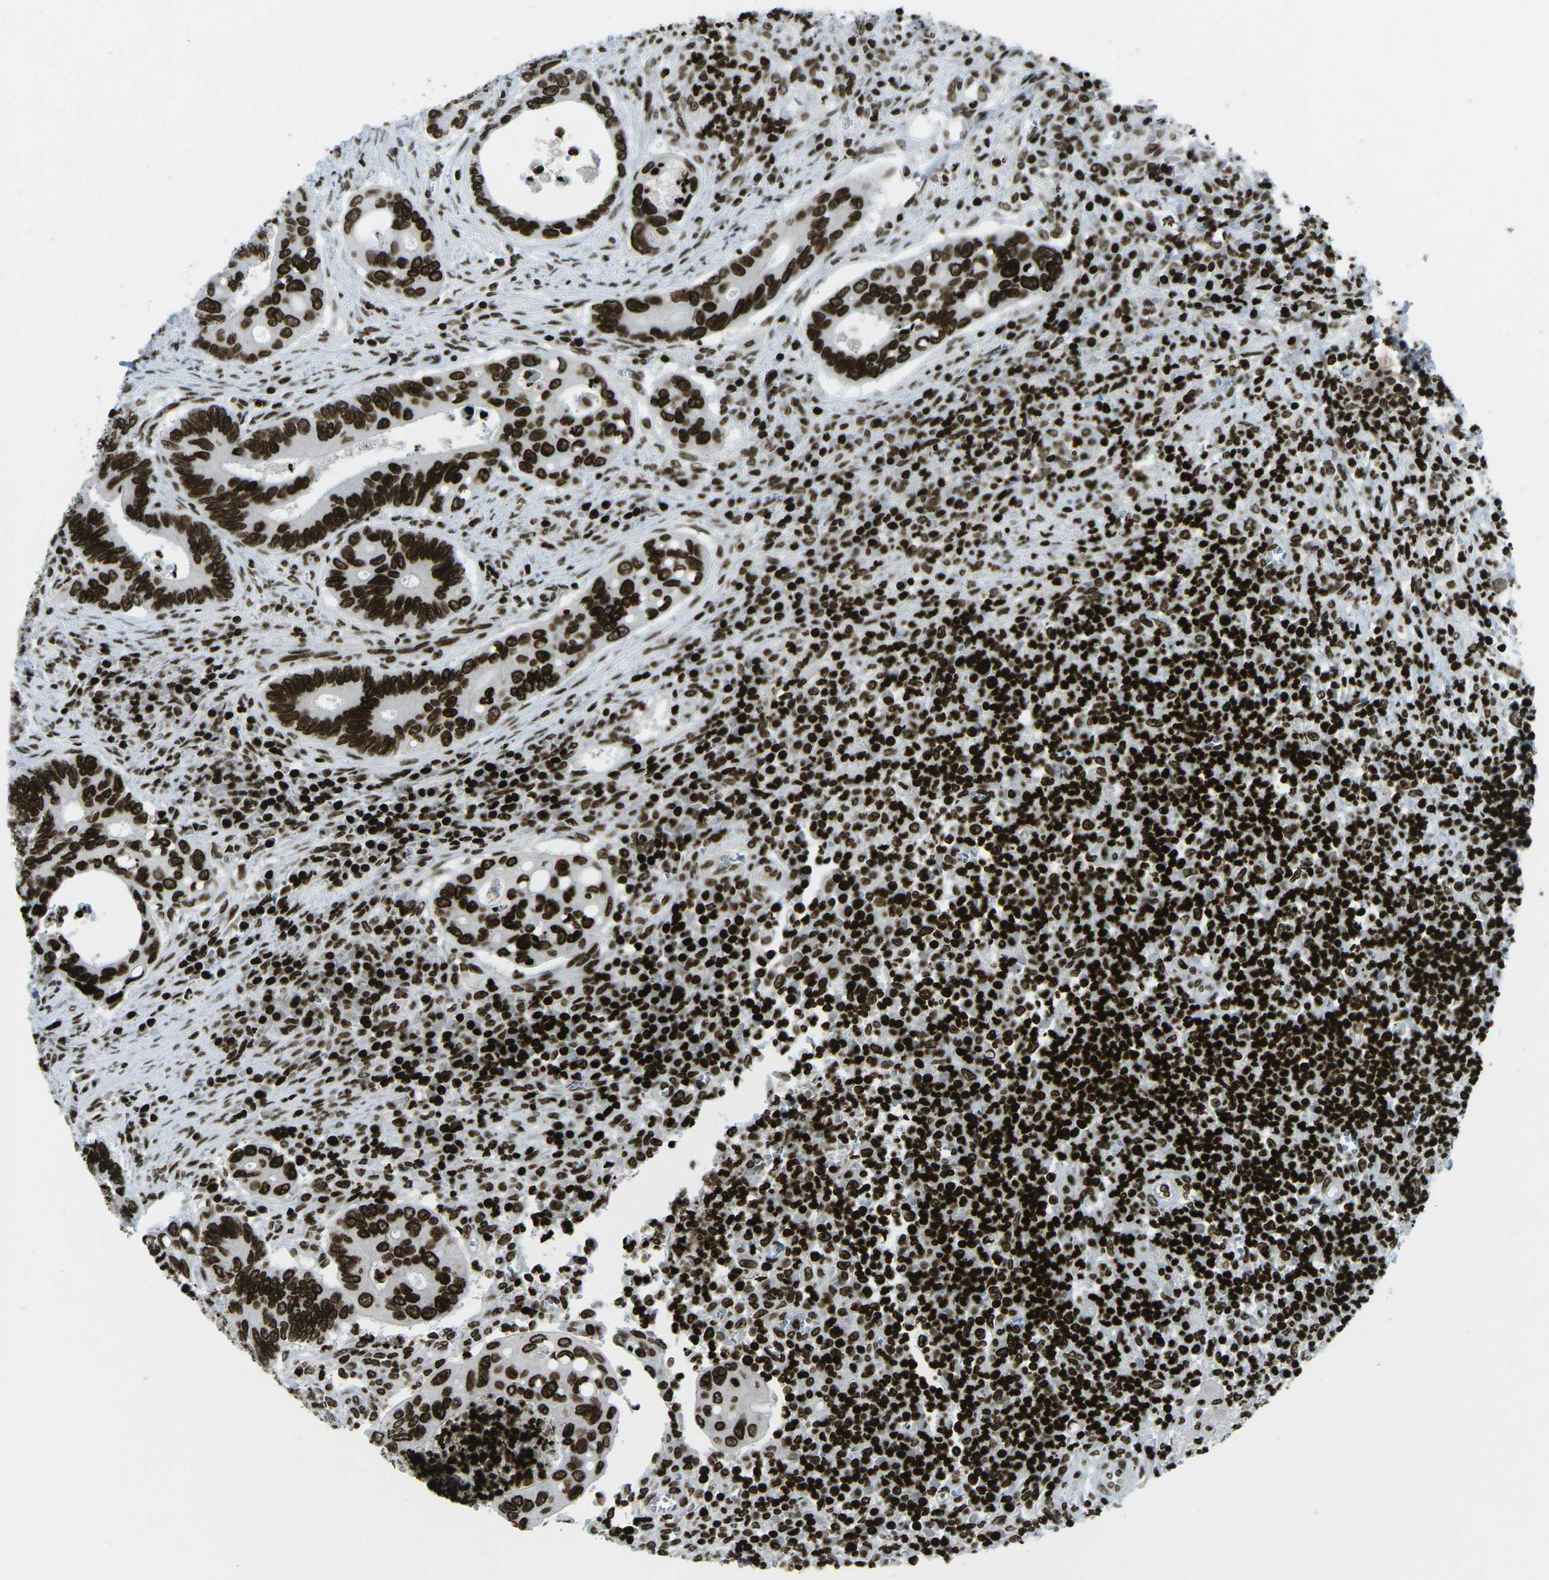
{"staining": {"intensity": "strong", "quantity": ">75%", "location": "nuclear"}, "tissue": "colorectal cancer", "cell_type": "Tumor cells", "image_type": "cancer", "snomed": [{"axis": "morphology", "description": "Inflammation, NOS"}, {"axis": "morphology", "description": "Adenocarcinoma, NOS"}, {"axis": "topography", "description": "Colon"}], "caption": "Protein analysis of colorectal adenocarcinoma tissue reveals strong nuclear positivity in about >75% of tumor cells.", "gene": "EME1", "patient": {"sex": "male", "age": 72}}